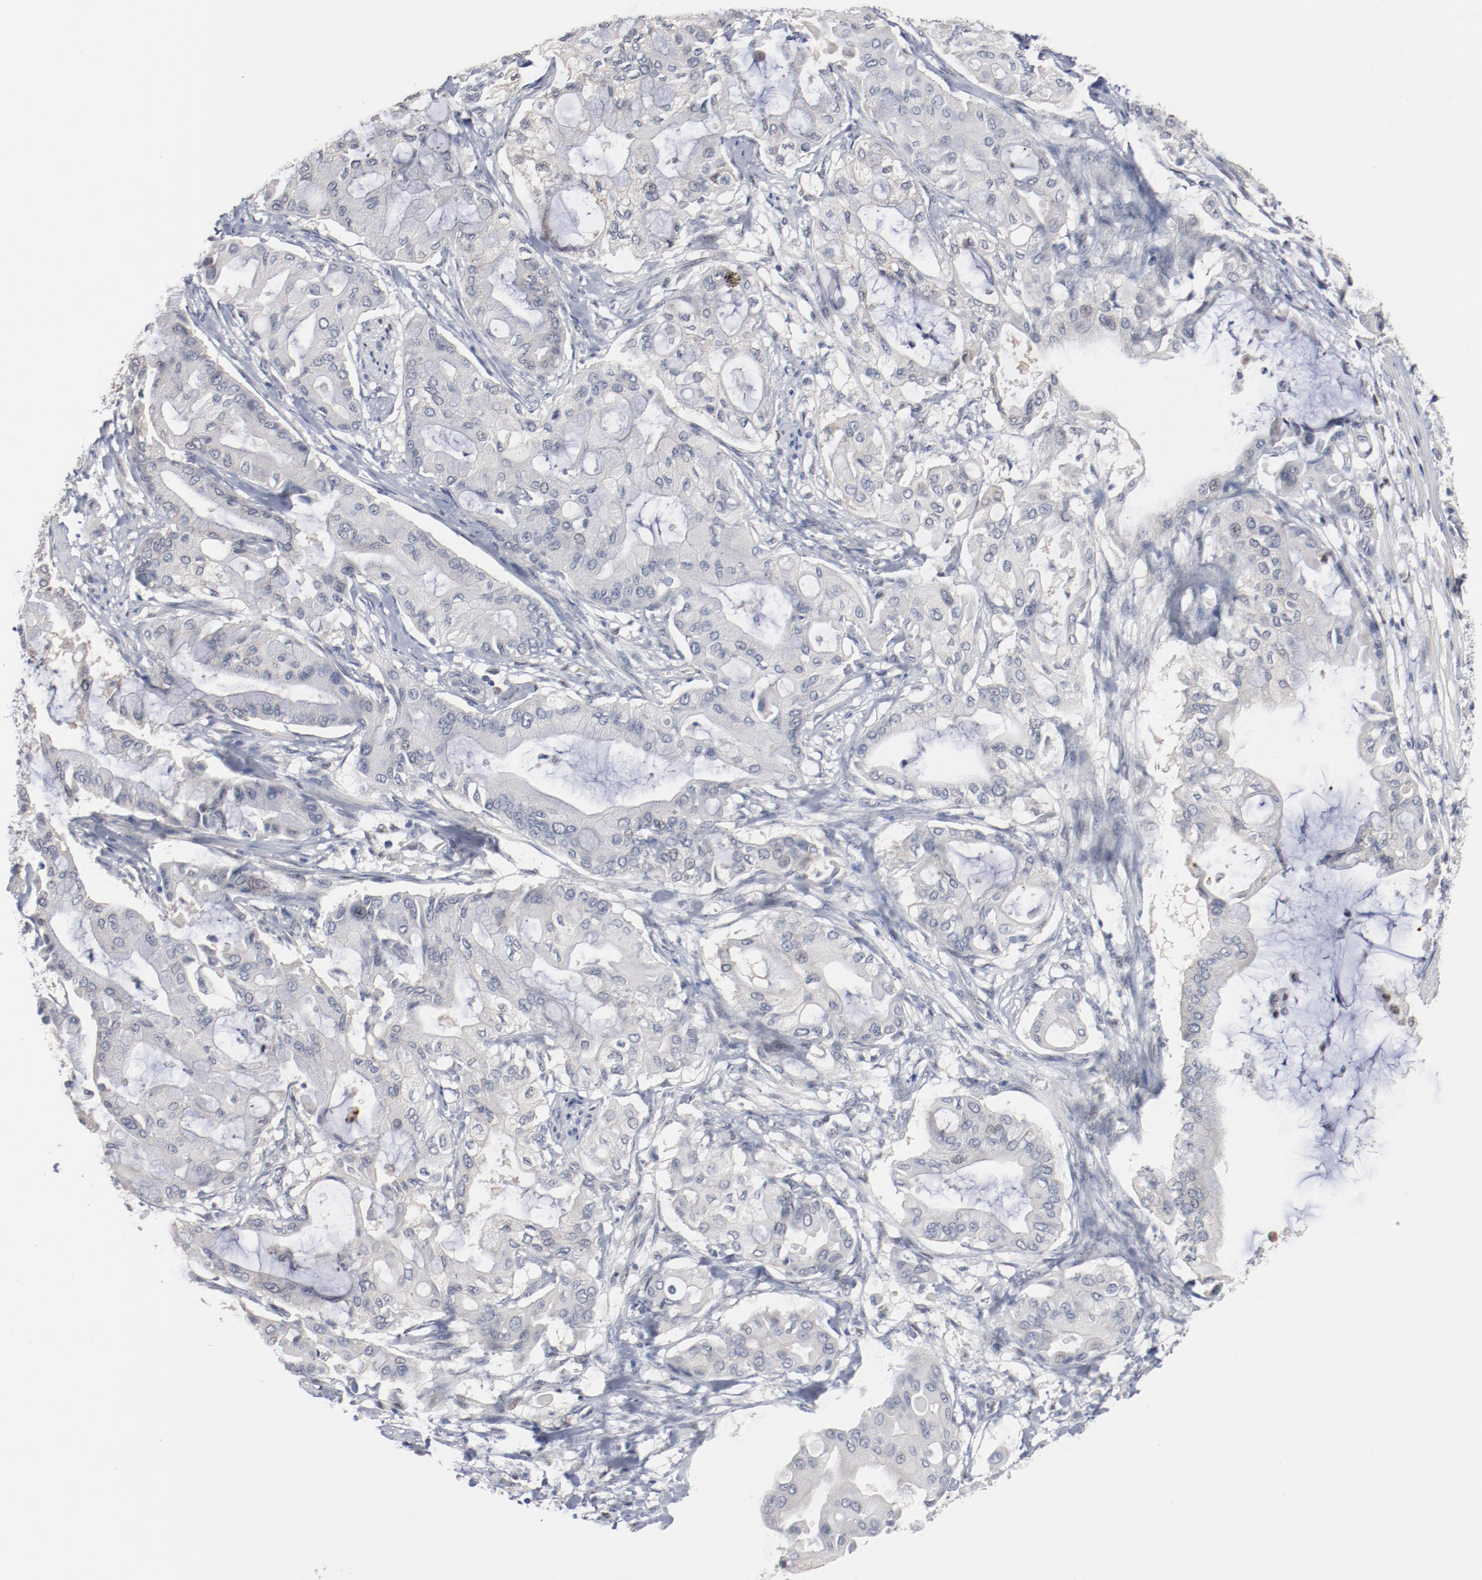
{"staining": {"intensity": "negative", "quantity": "none", "location": "none"}, "tissue": "pancreatic cancer", "cell_type": "Tumor cells", "image_type": "cancer", "snomed": [{"axis": "morphology", "description": "Adenocarcinoma, NOS"}, {"axis": "morphology", "description": "Adenocarcinoma, metastatic, NOS"}, {"axis": "topography", "description": "Lymph node"}, {"axis": "topography", "description": "Pancreas"}, {"axis": "topography", "description": "Duodenum"}], "caption": "This is an immunohistochemistry photomicrograph of human pancreatic cancer (metastatic adenocarcinoma). There is no staining in tumor cells.", "gene": "ZEB2", "patient": {"sex": "female", "age": 64}}